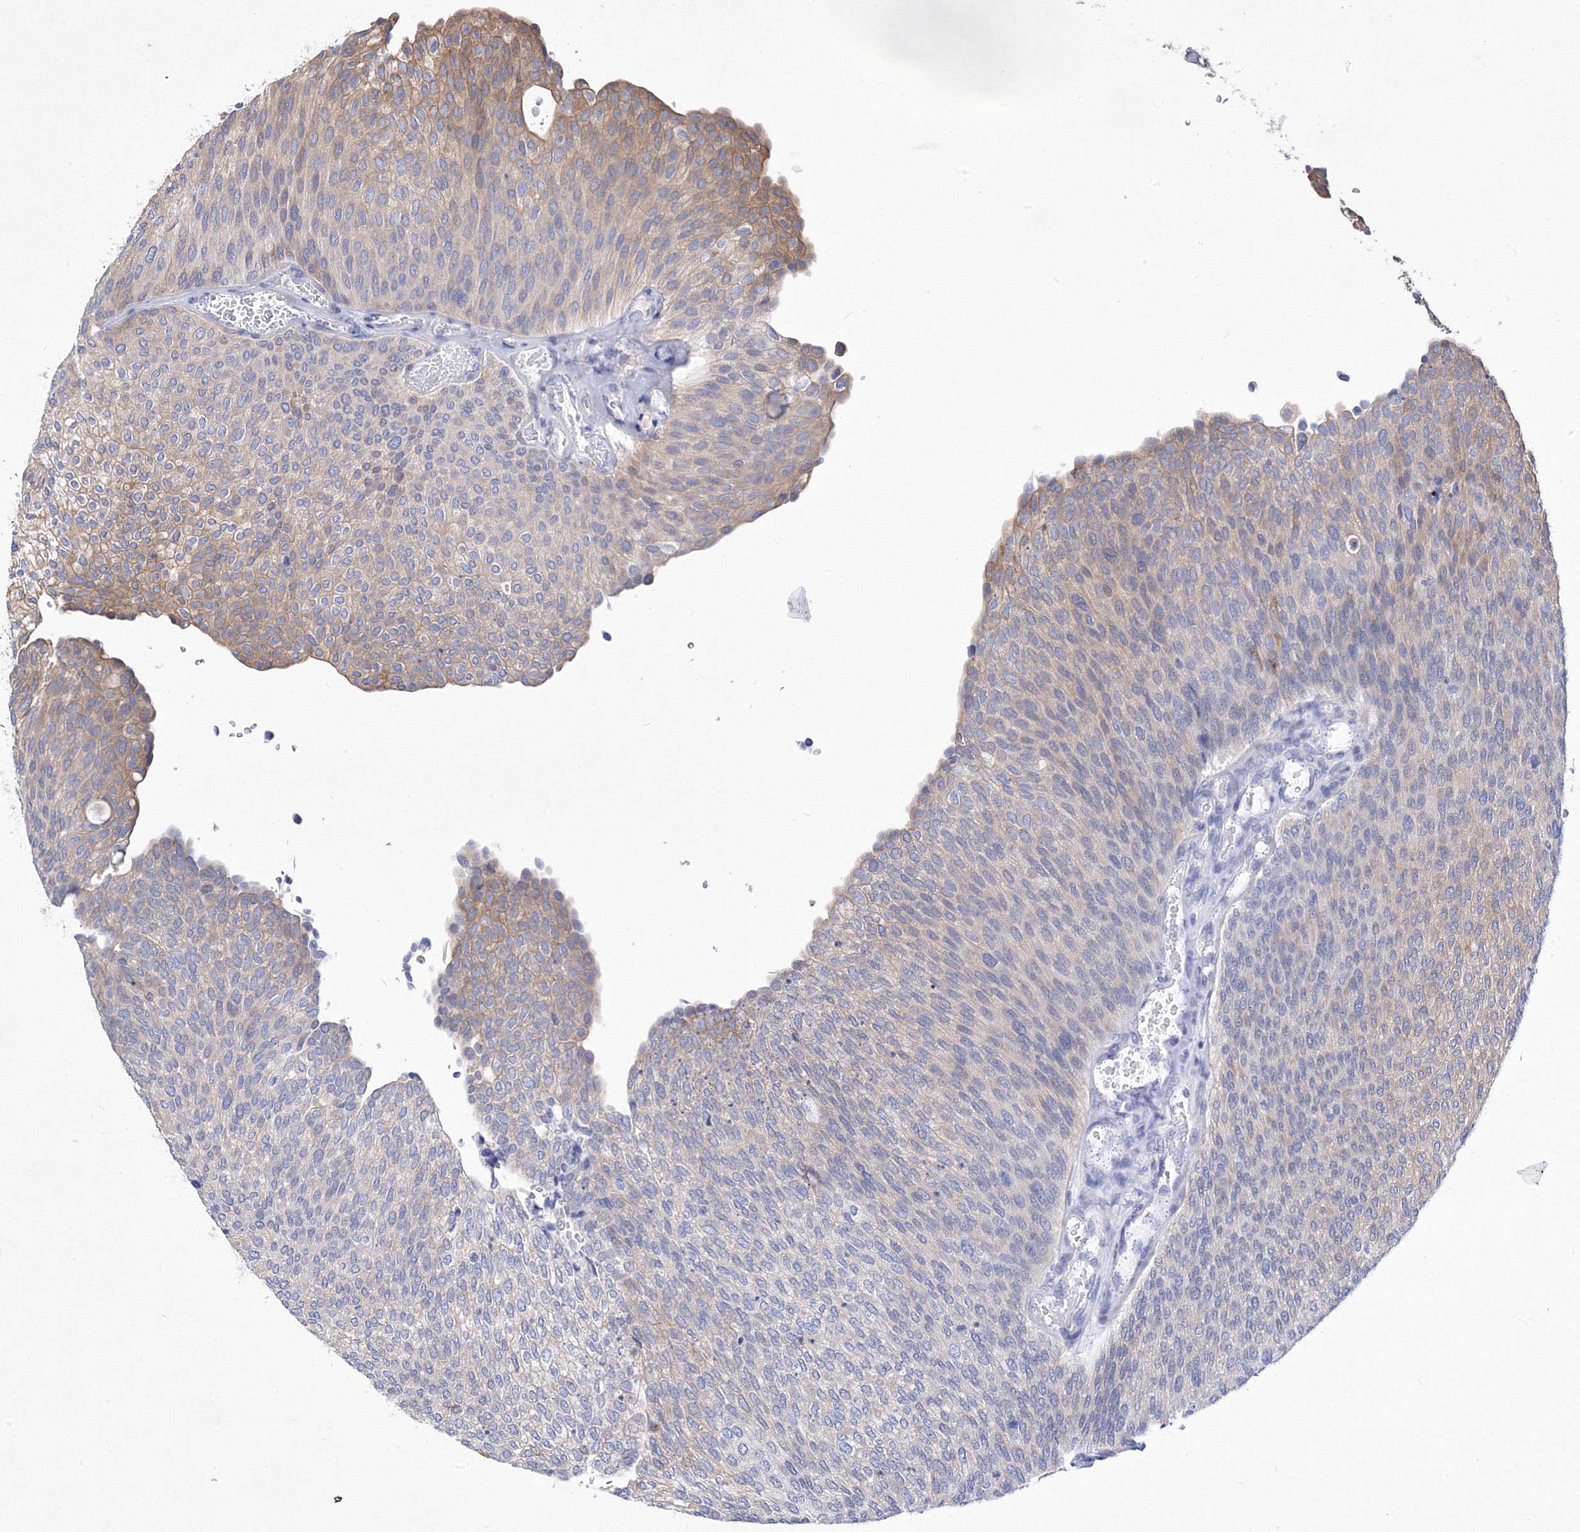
{"staining": {"intensity": "moderate", "quantity": "25%-75%", "location": "cytoplasmic/membranous"}, "tissue": "urothelial cancer", "cell_type": "Tumor cells", "image_type": "cancer", "snomed": [{"axis": "morphology", "description": "Urothelial carcinoma, Low grade"}, {"axis": "topography", "description": "Urinary bladder"}], "caption": "This histopathology image displays urothelial cancer stained with IHC to label a protein in brown. The cytoplasmic/membranous of tumor cells show moderate positivity for the protein. Nuclei are counter-stained blue.", "gene": "SNX18", "patient": {"sex": "female", "age": 79}}